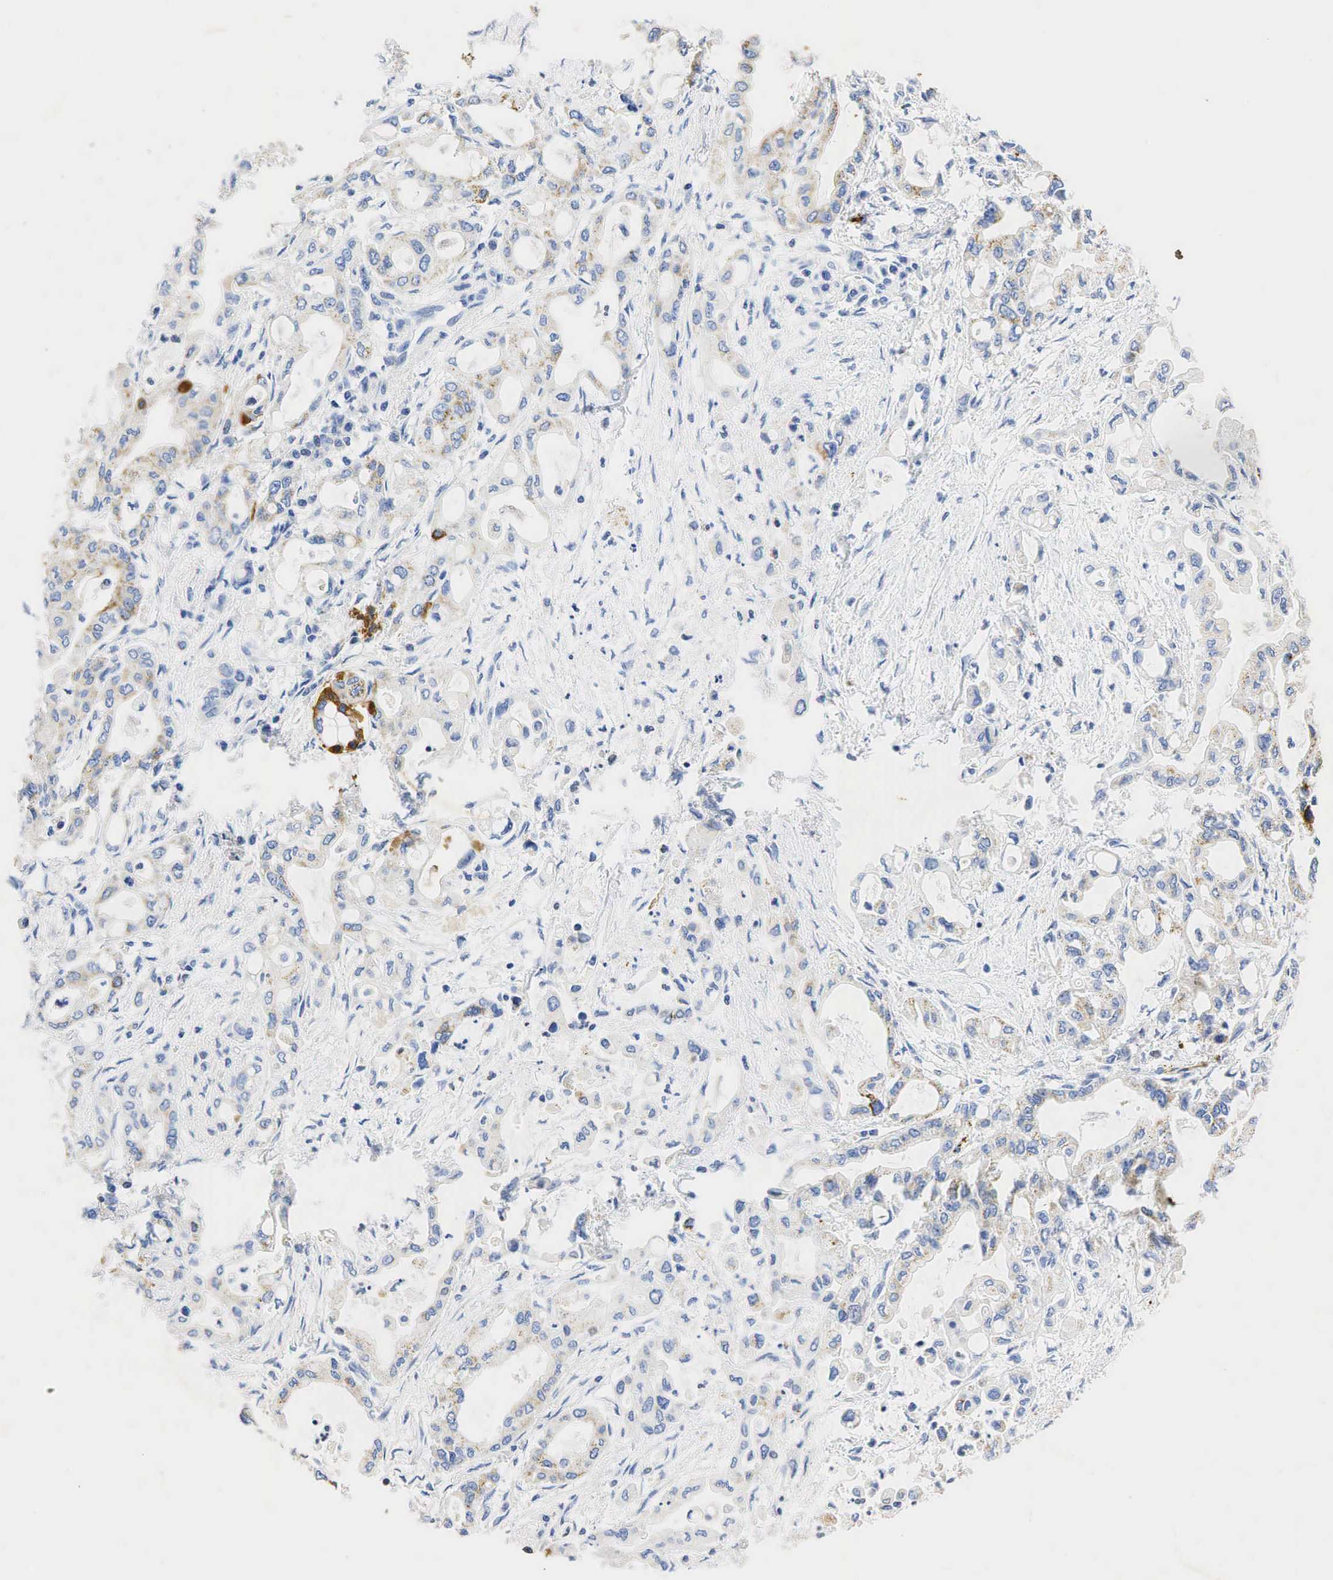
{"staining": {"intensity": "weak", "quantity": "<25%", "location": "cytoplasmic/membranous"}, "tissue": "pancreatic cancer", "cell_type": "Tumor cells", "image_type": "cancer", "snomed": [{"axis": "morphology", "description": "Adenocarcinoma, NOS"}, {"axis": "topography", "description": "Pancreas"}], "caption": "The immunohistochemistry (IHC) micrograph has no significant staining in tumor cells of pancreatic adenocarcinoma tissue.", "gene": "SYP", "patient": {"sex": "female", "age": 57}}